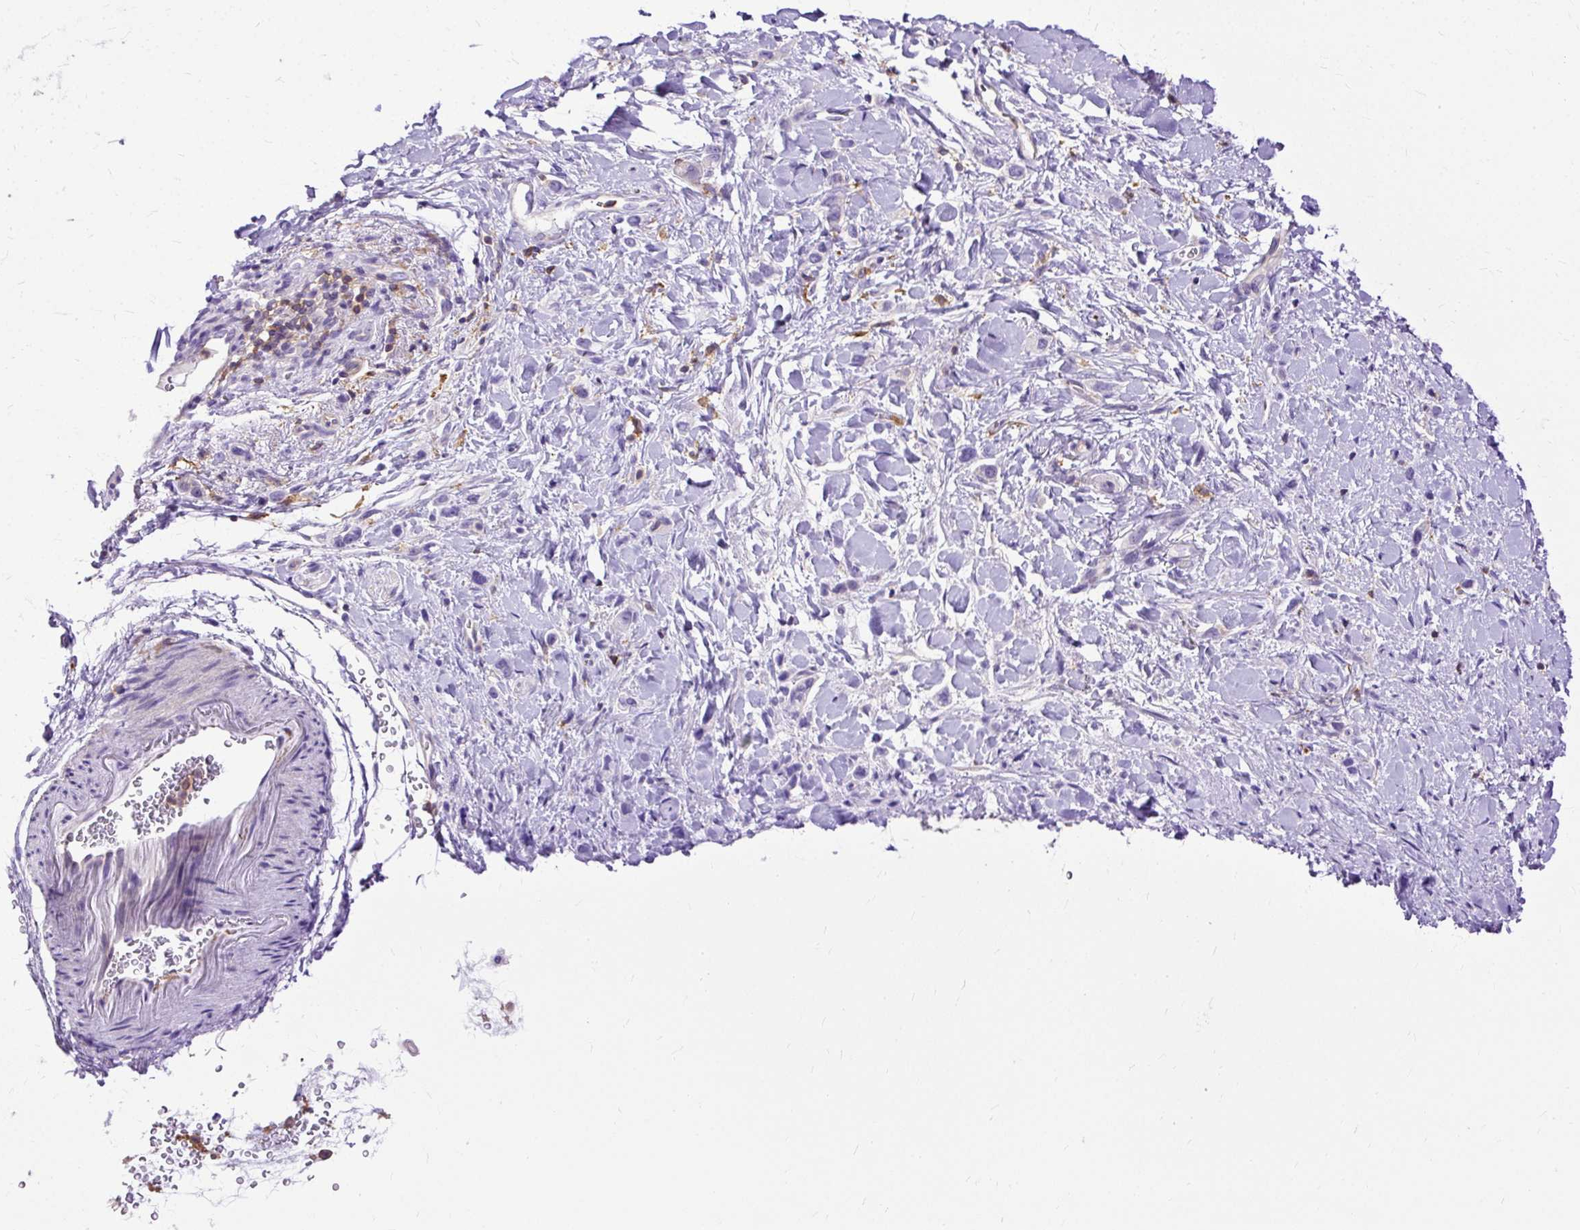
{"staining": {"intensity": "negative", "quantity": "none", "location": "none"}, "tissue": "stomach cancer", "cell_type": "Tumor cells", "image_type": "cancer", "snomed": [{"axis": "morphology", "description": "Adenocarcinoma, NOS"}, {"axis": "topography", "description": "Stomach"}], "caption": "Micrograph shows no protein expression in tumor cells of stomach cancer tissue.", "gene": "TWF2", "patient": {"sex": "female", "age": 65}}